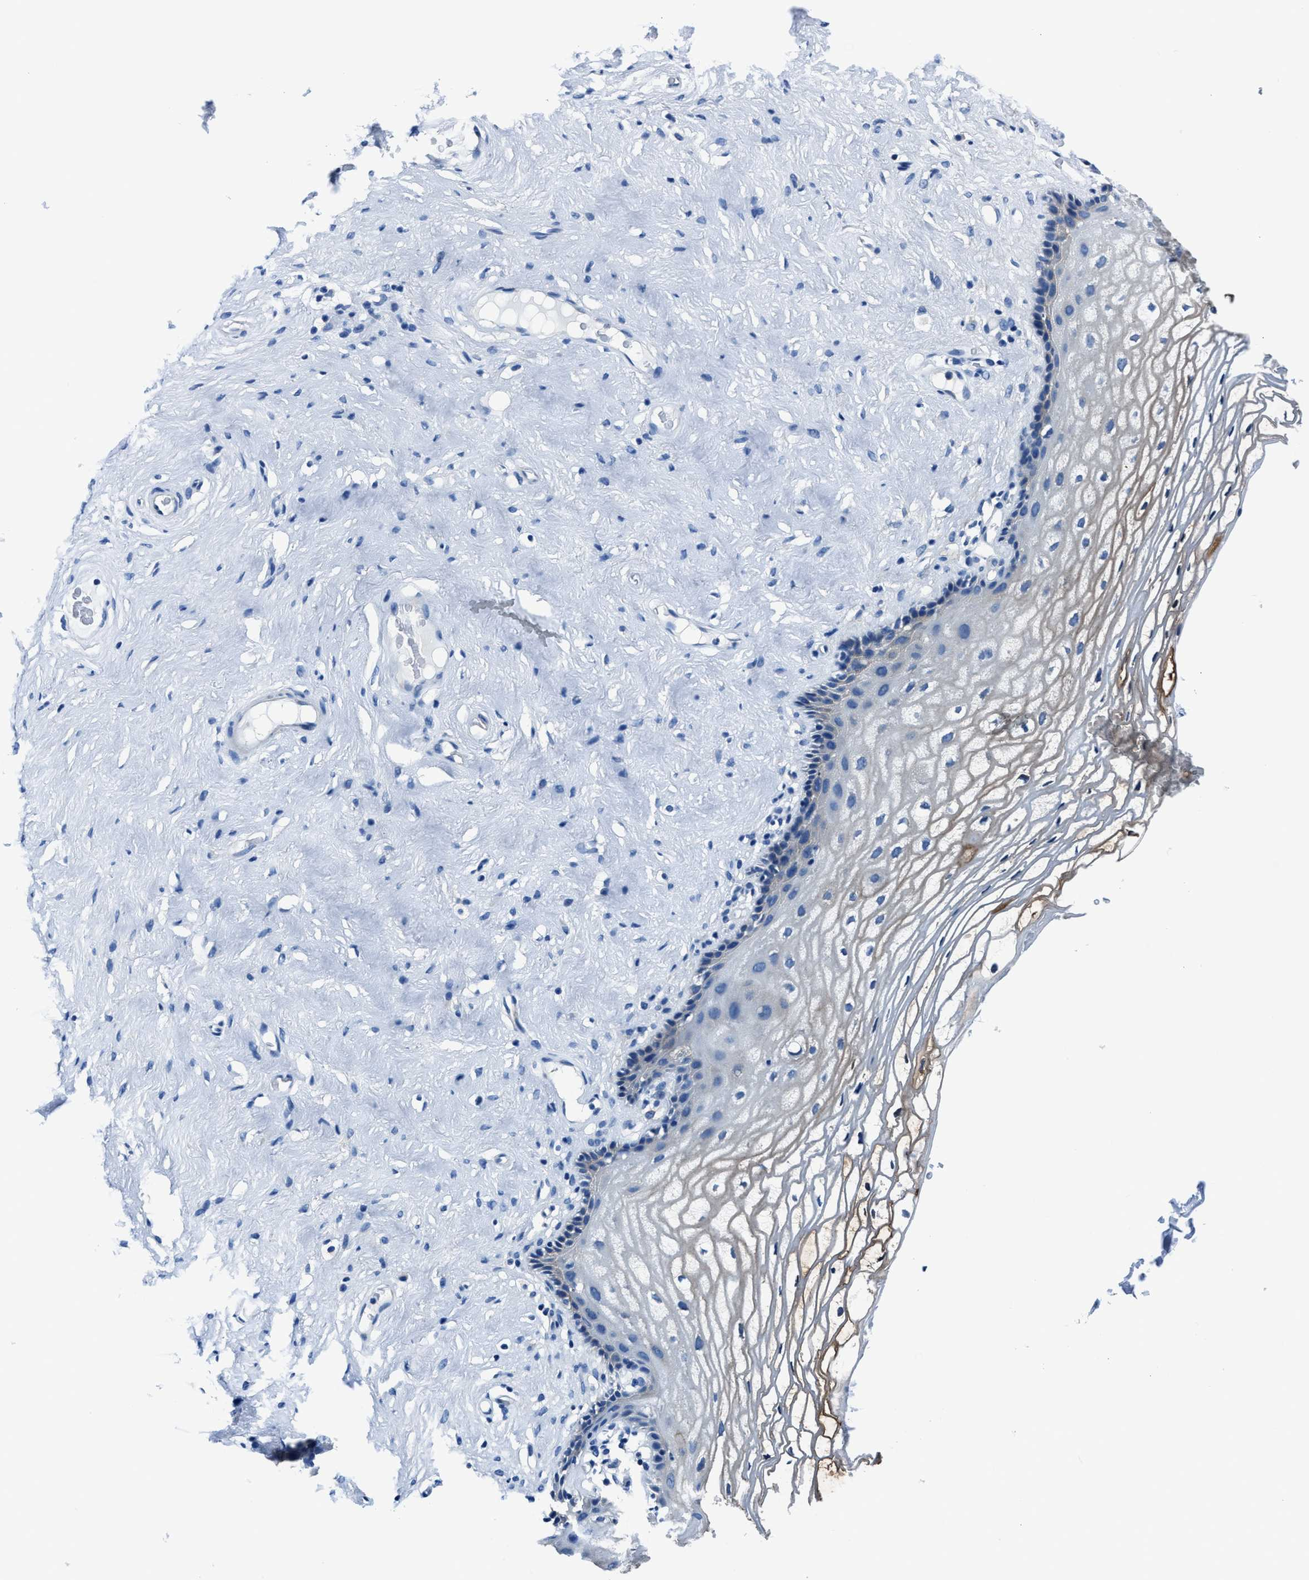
{"staining": {"intensity": "moderate", "quantity": "<25%", "location": "cytoplasmic/membranous"}, "tissue": "vagina", "cell_type": "Squamous epithelial cells", "image_type": "normal", "snomed": [{"axis": "morphology", "description": "Normal tissue, NOS"}, {"axis": "morphology", "description": "Adenocarcinoma, NOS"}, {"axis": "topography", "description": "Rectum"}, {"axis": "topography", "description": "Vagina"}], "caption": "This histopathology image shows immunohistochemistry (IHC) staining of normal vagina, with low moderate cytoplasmic/membranous expression in approximately <25% of squamous epithelial cells.", "gene": "LMO7", "patient": {"sex": "female", "age": 71}}